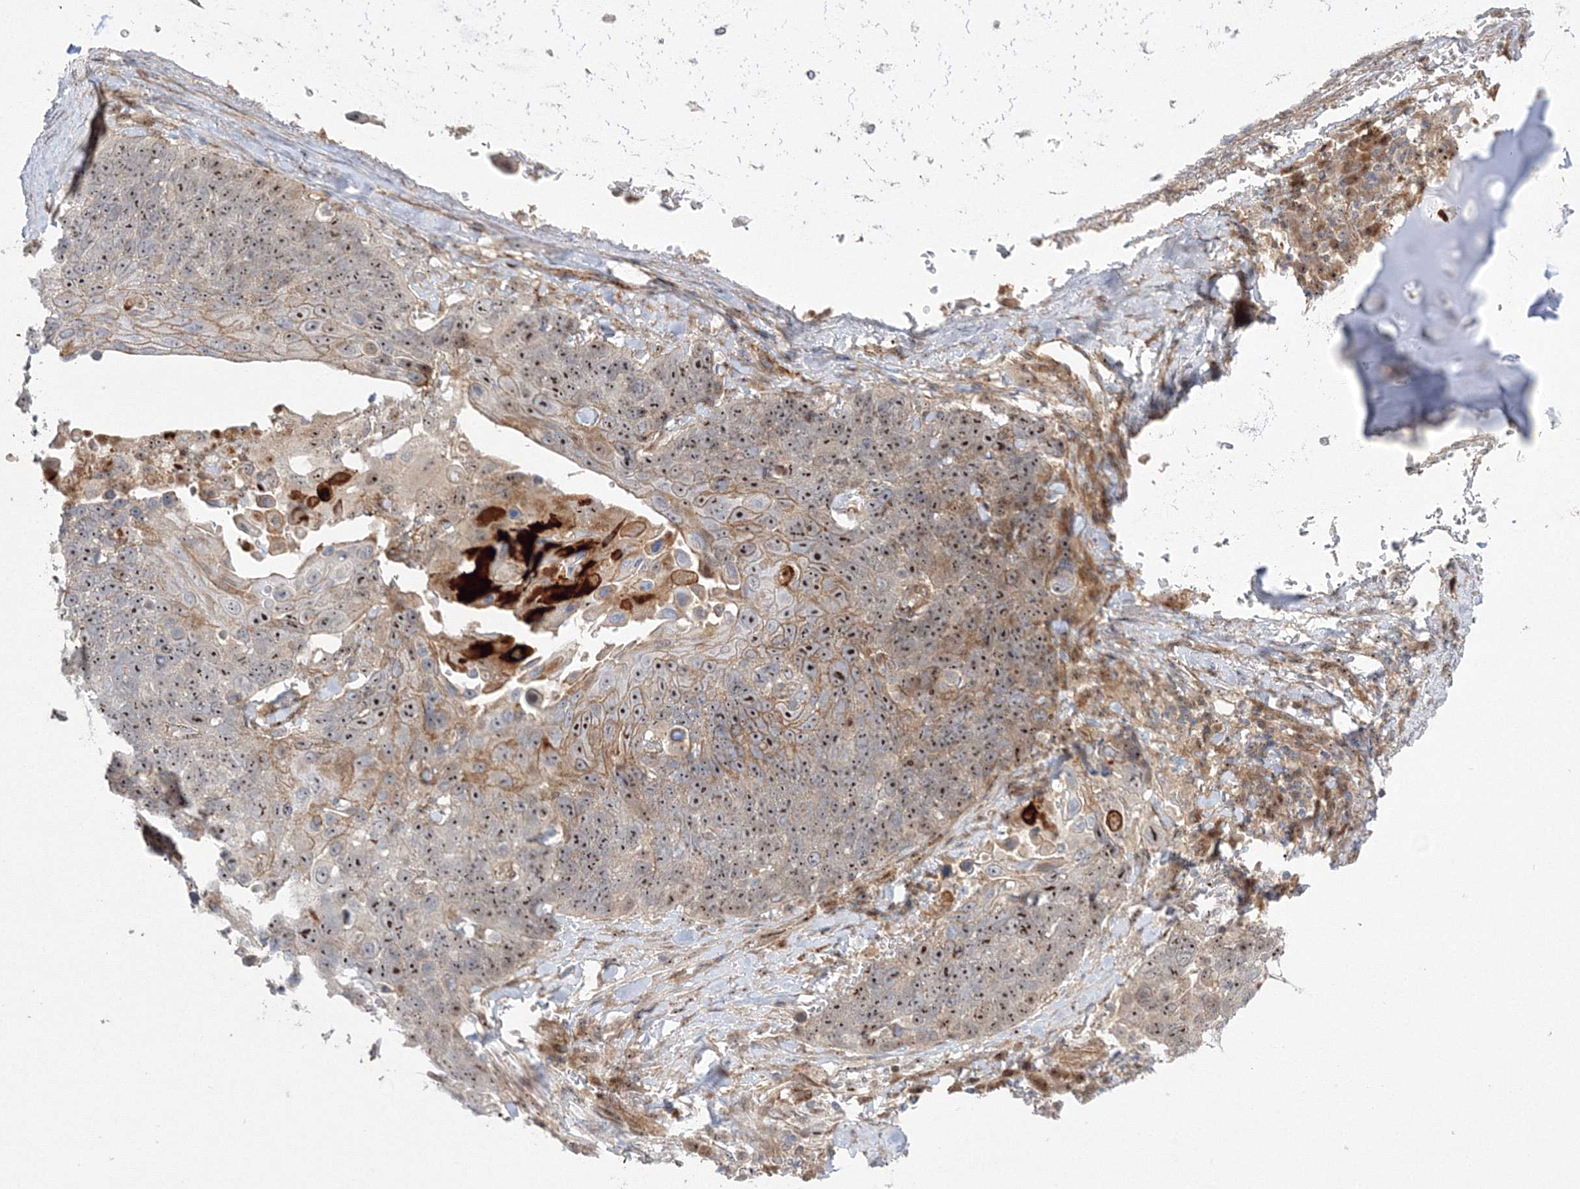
{"staining": {"intensity": "moderate", "quantity": ">75%", "location": "nuclear"}, "tissue": "lung cancer", "cell_type": "Tumor cells", "image_type": "cancer", "snomed": [{"axis": "morphology", "description": "Squamous cell carcinoma, NOS"}, {"axis": "topography", "description": "Lung"}], "caption": "Lung squamous cell carcinoma stained for a protein (brown) exhibits moderate nuclear positive staining in approximately >75% of tumor cells.", "gene": "NPM3", "patient": {"sex": "male", "age": 66}}